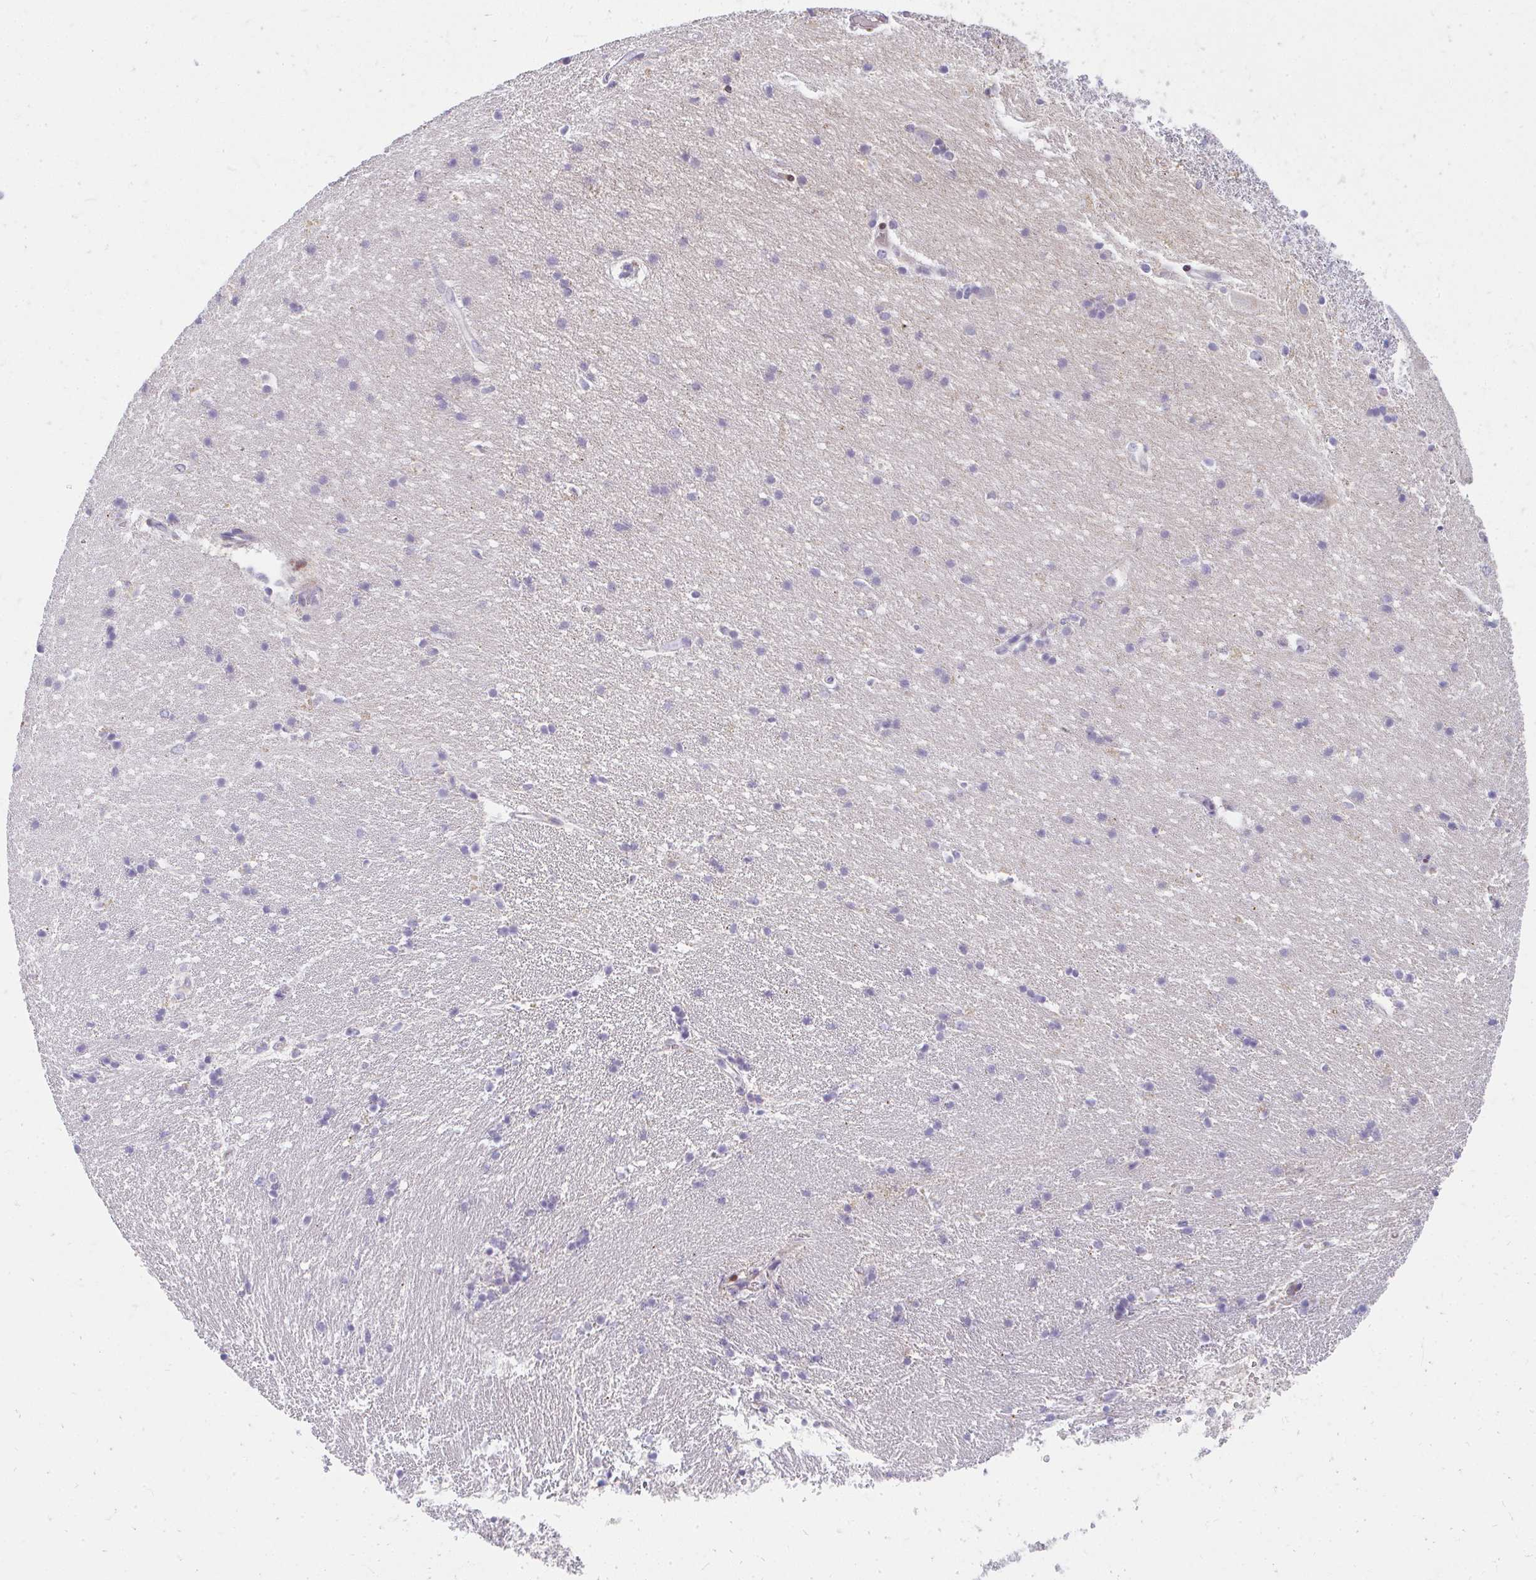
{"staining": {"intensity": "negative", "quantity": "none", "location": "none"}, "tissue": "hippocampus", "cell_type": "Glial cells", "image_type": "normal", "snomed": [{"axis": "morphology", "description": "Normal tissue, NOS"}, {"axis": "topography", "description": "Hippocampus"}], "caption": "Glial cells show no significant protein staining in unremarkable hippocampus. (Immunohistochemistry (ihc), brightfield microscopy, high magnification).", "gene": "PLA2G5", "patient": {"sex": "male", "age": 63}}